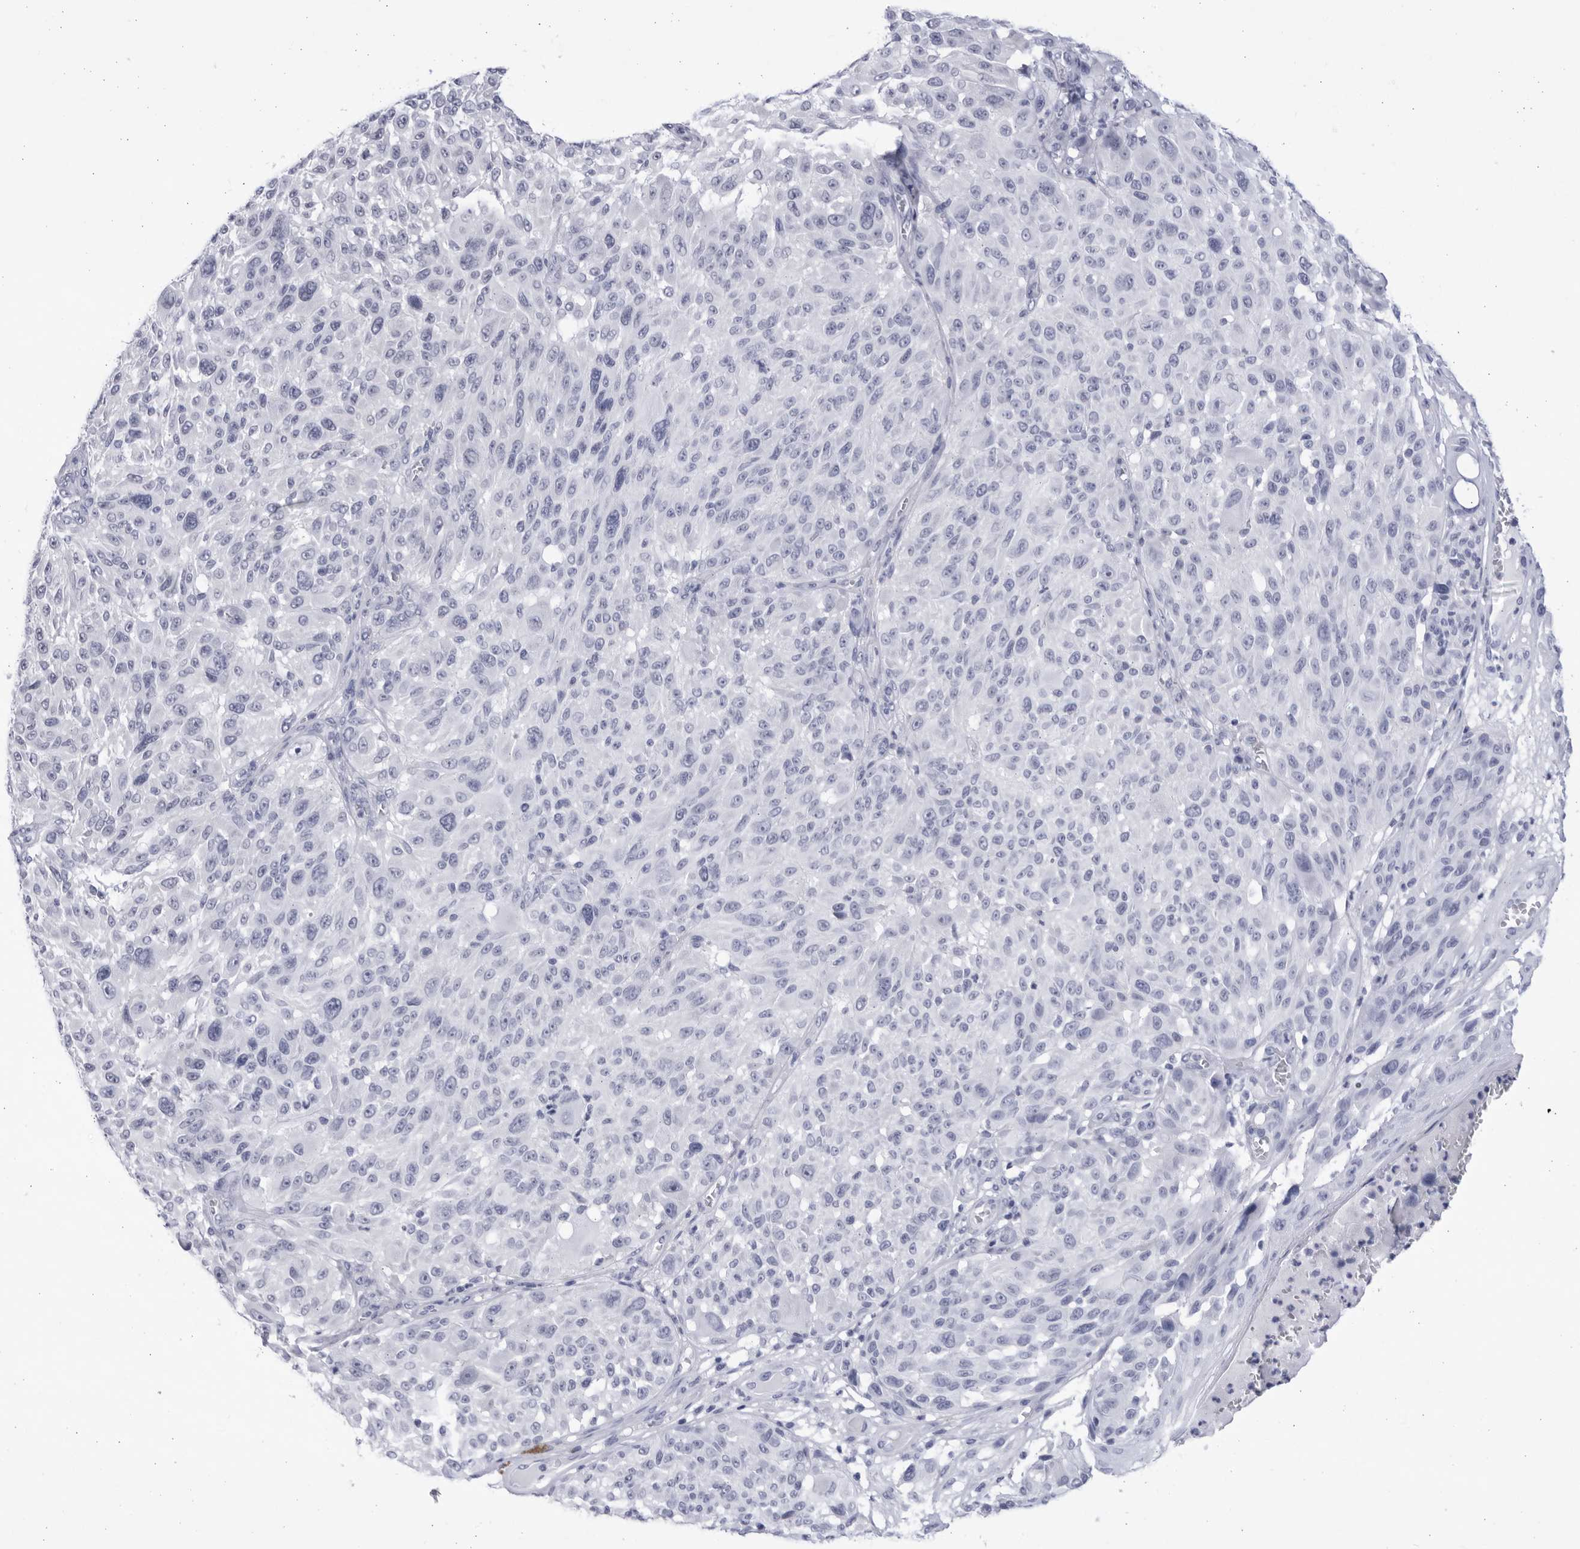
{"staining": {"intensity": "negative", "quantity": "none", "location": "none"}, "tissue": "melanoma", "cell_type": "Tumor cells", "image_type": "cancer", "snomed": [{"axis": "morphology", "description": "Malignant melanoma, NOS"}, {"axis": "topography", "description": "Skin"}], "caption": "The micrograph shows no significant positivity in tumor cells of malignant melanoma.", "gene": "CCDC181", "patient": {"sex": "male", "age": 83}}